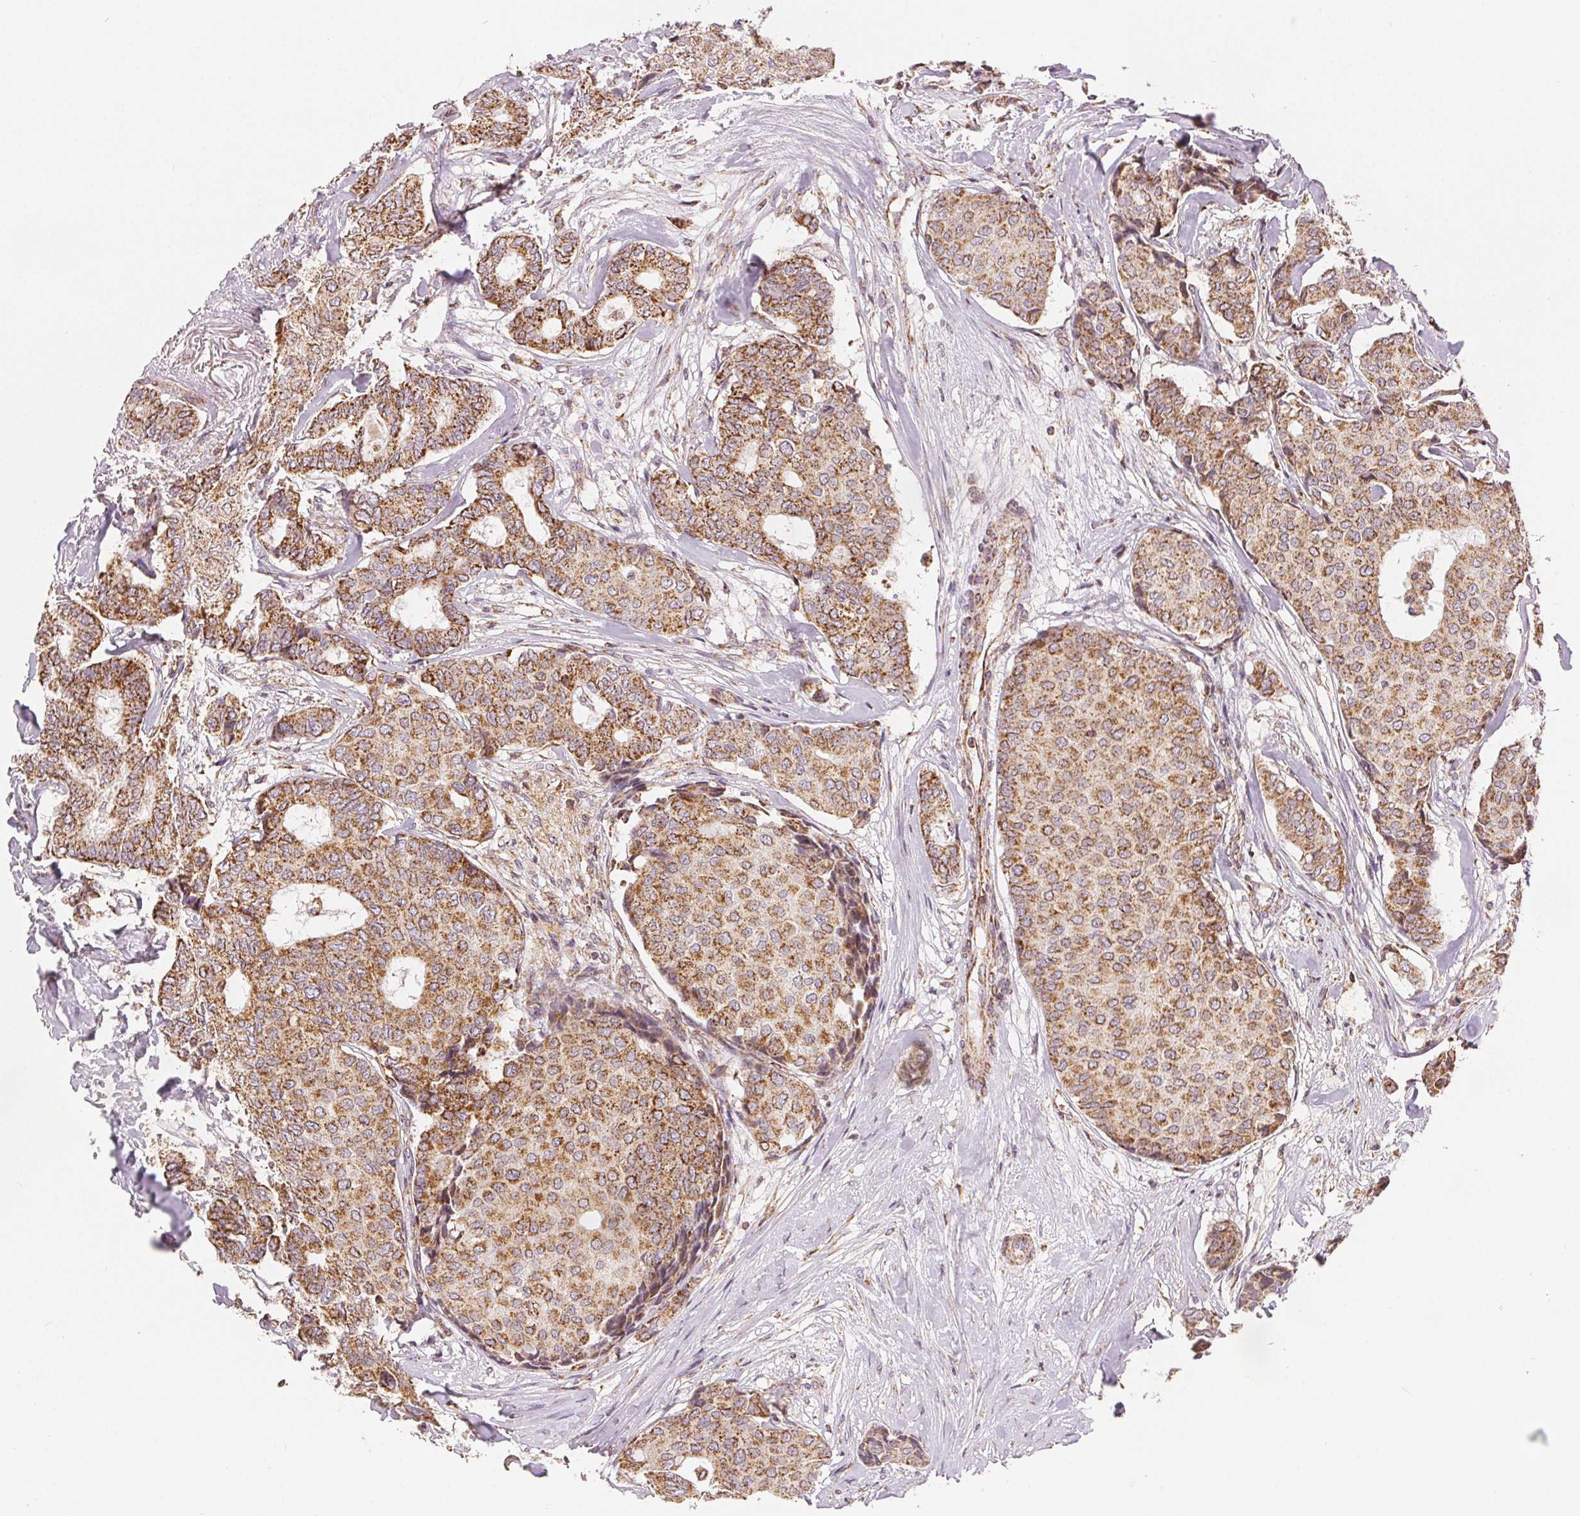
{"staining": {"intensity": "moderate", "quantity": ">75%", "location": "cytoplasmic/membranous"}, "tissue": "breast cancer", "cell_type": "Tumor cells", "image_type": "cancer", "snomed": [{"axis": "morphology", "description": "Duct carcinoma"}, {"axis": "topography", "description": "Breast"}], "caption": "Immunohistochemical staining of human breast cancer shows medium levels of moderate cytoplasmic/membranous protein expression in approximately >75% of tumor cells.", "gene": "SDHB", "patient": {"sex": "female", "age": 75}}